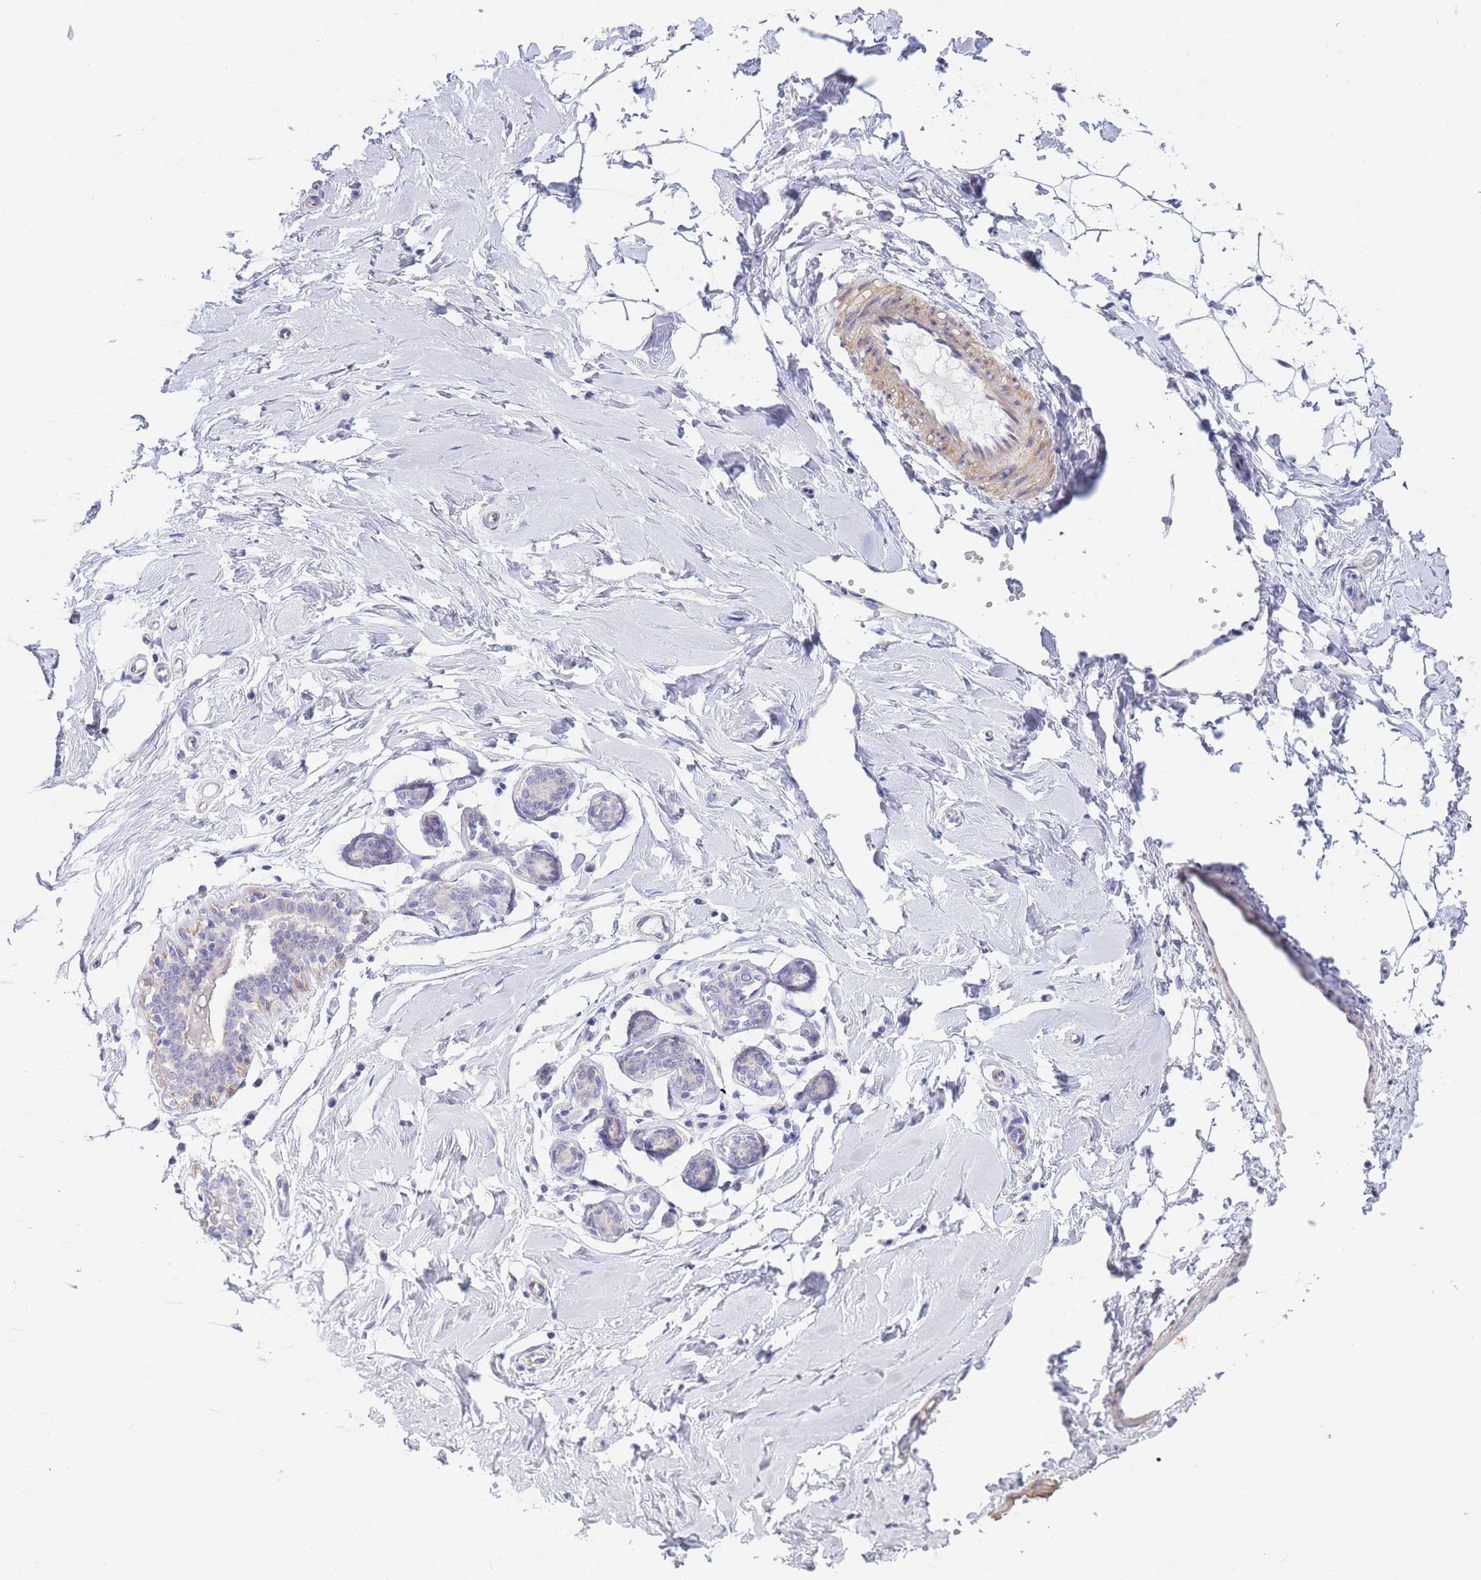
{"staining": {"intensity": "negative", "quantity": "none", "location": "none"}, "tissue": "breast", "cell_type": "Adipocytes", "image_type": "normal", "snomed": [{"axis": "morphology", "description": "Normal tissue, NOS"}, {"axis": "topography", "description": "Breast"}], "caption": "Breast was stained to show a protein in brown. There is no significant positivity in adipocytes.", "gene": "SUGT1", "patient": {"sex": "female", "age": 23}}